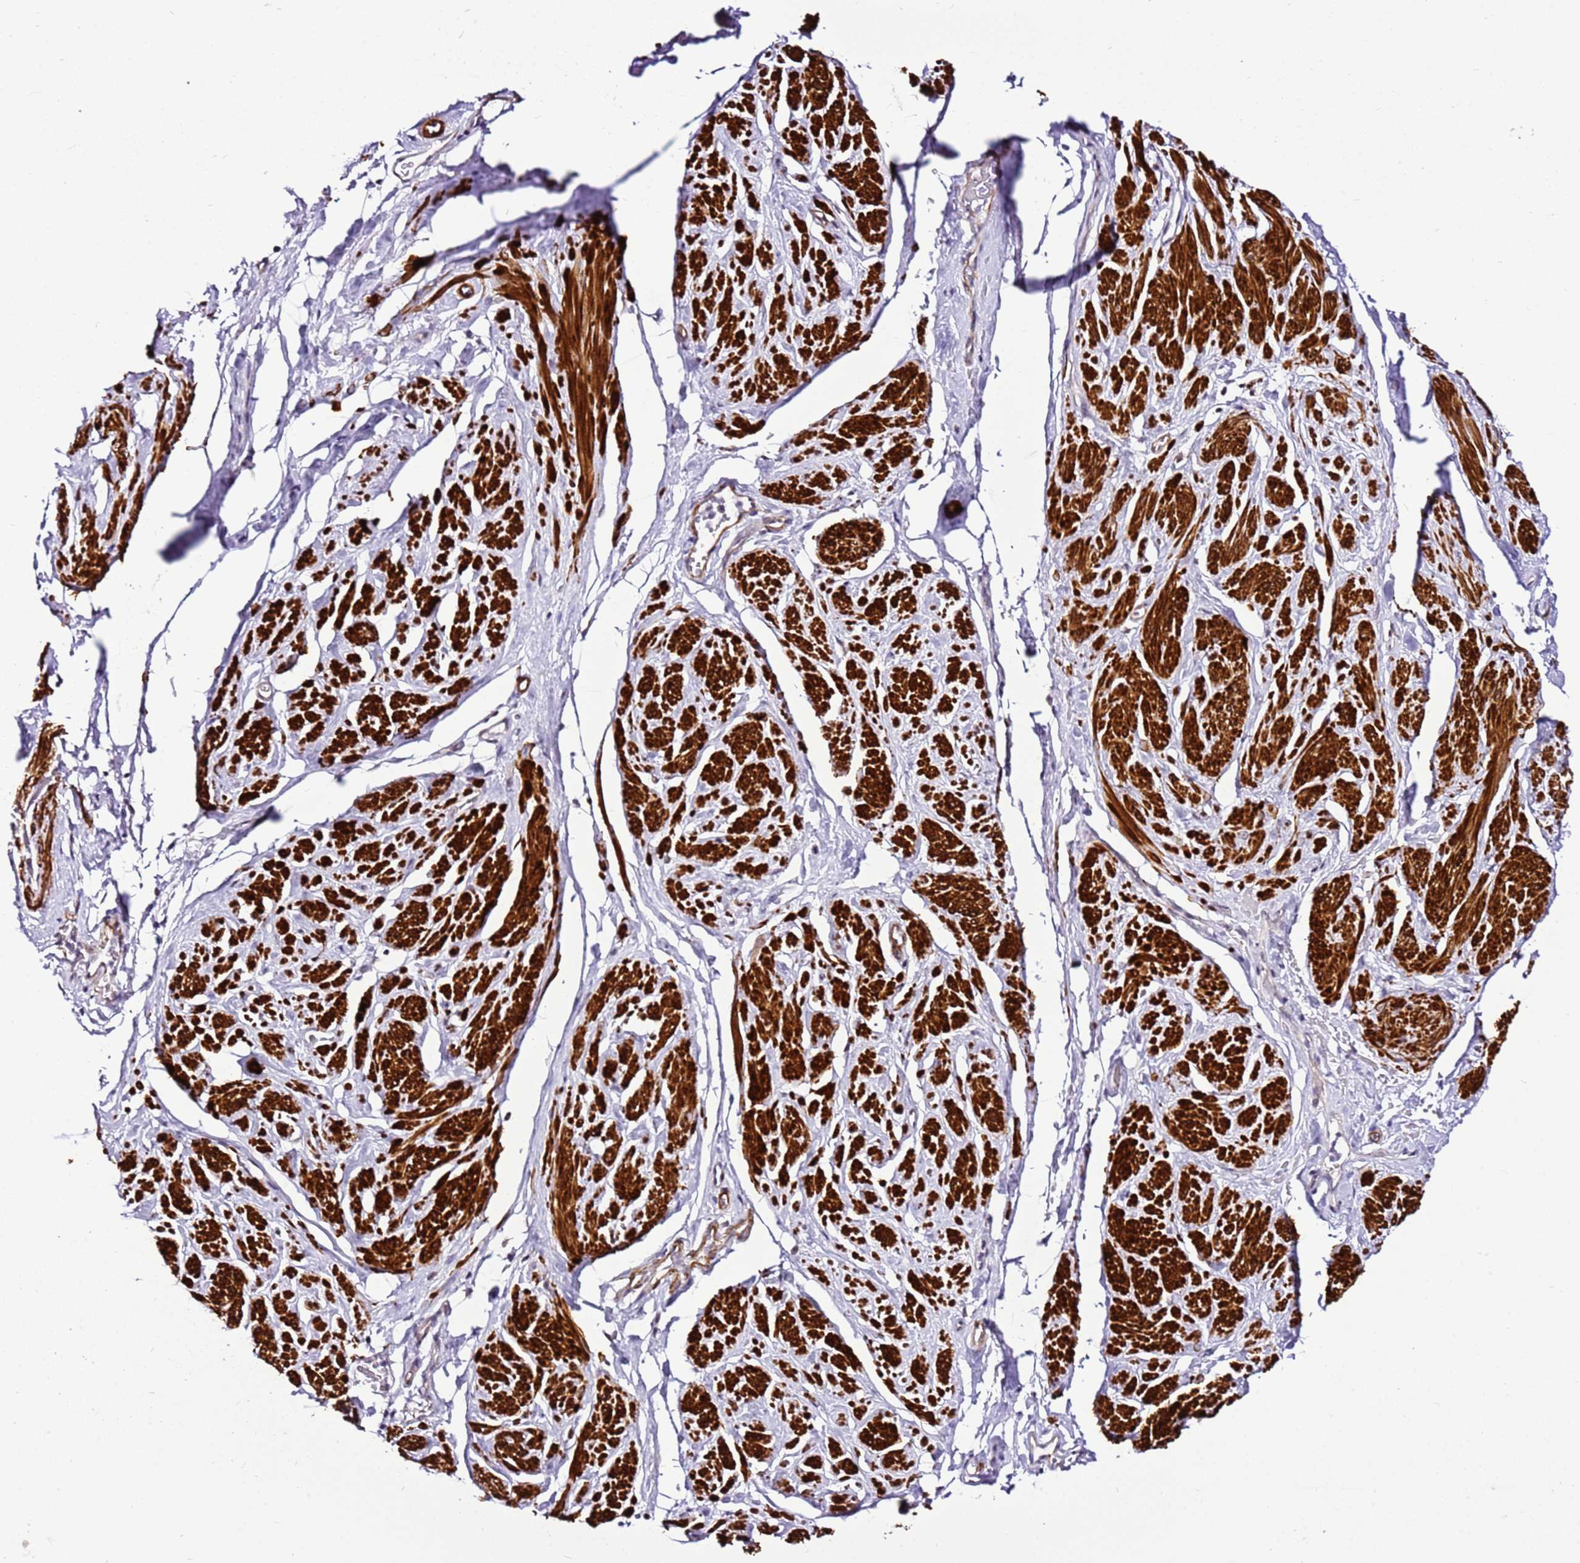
{"staining": {"intensity": "strong", "quantity": ">75%", "location": "cytoplasmic/membranous"}, "tissue": "smooth muscle", "cell_type": "Smooth muscle cells", "image_type": "normal", "snomed": [{"axis": "morphology", "description": "Normal tissue, NOS"}, {"axis": "topography", "description": "Smooth muscle"}, {"axis": "topography", "description": "Peripheral nerve tissue"}], "caption": "Normal smooth muscle displays strong cytoplasmic/membranous positivity in approximately >75% of smooth muscle cells, visualized by immunohistochemistry.", "gene": "SMIM4", "patient": {"sex": "male", "age": 69}}